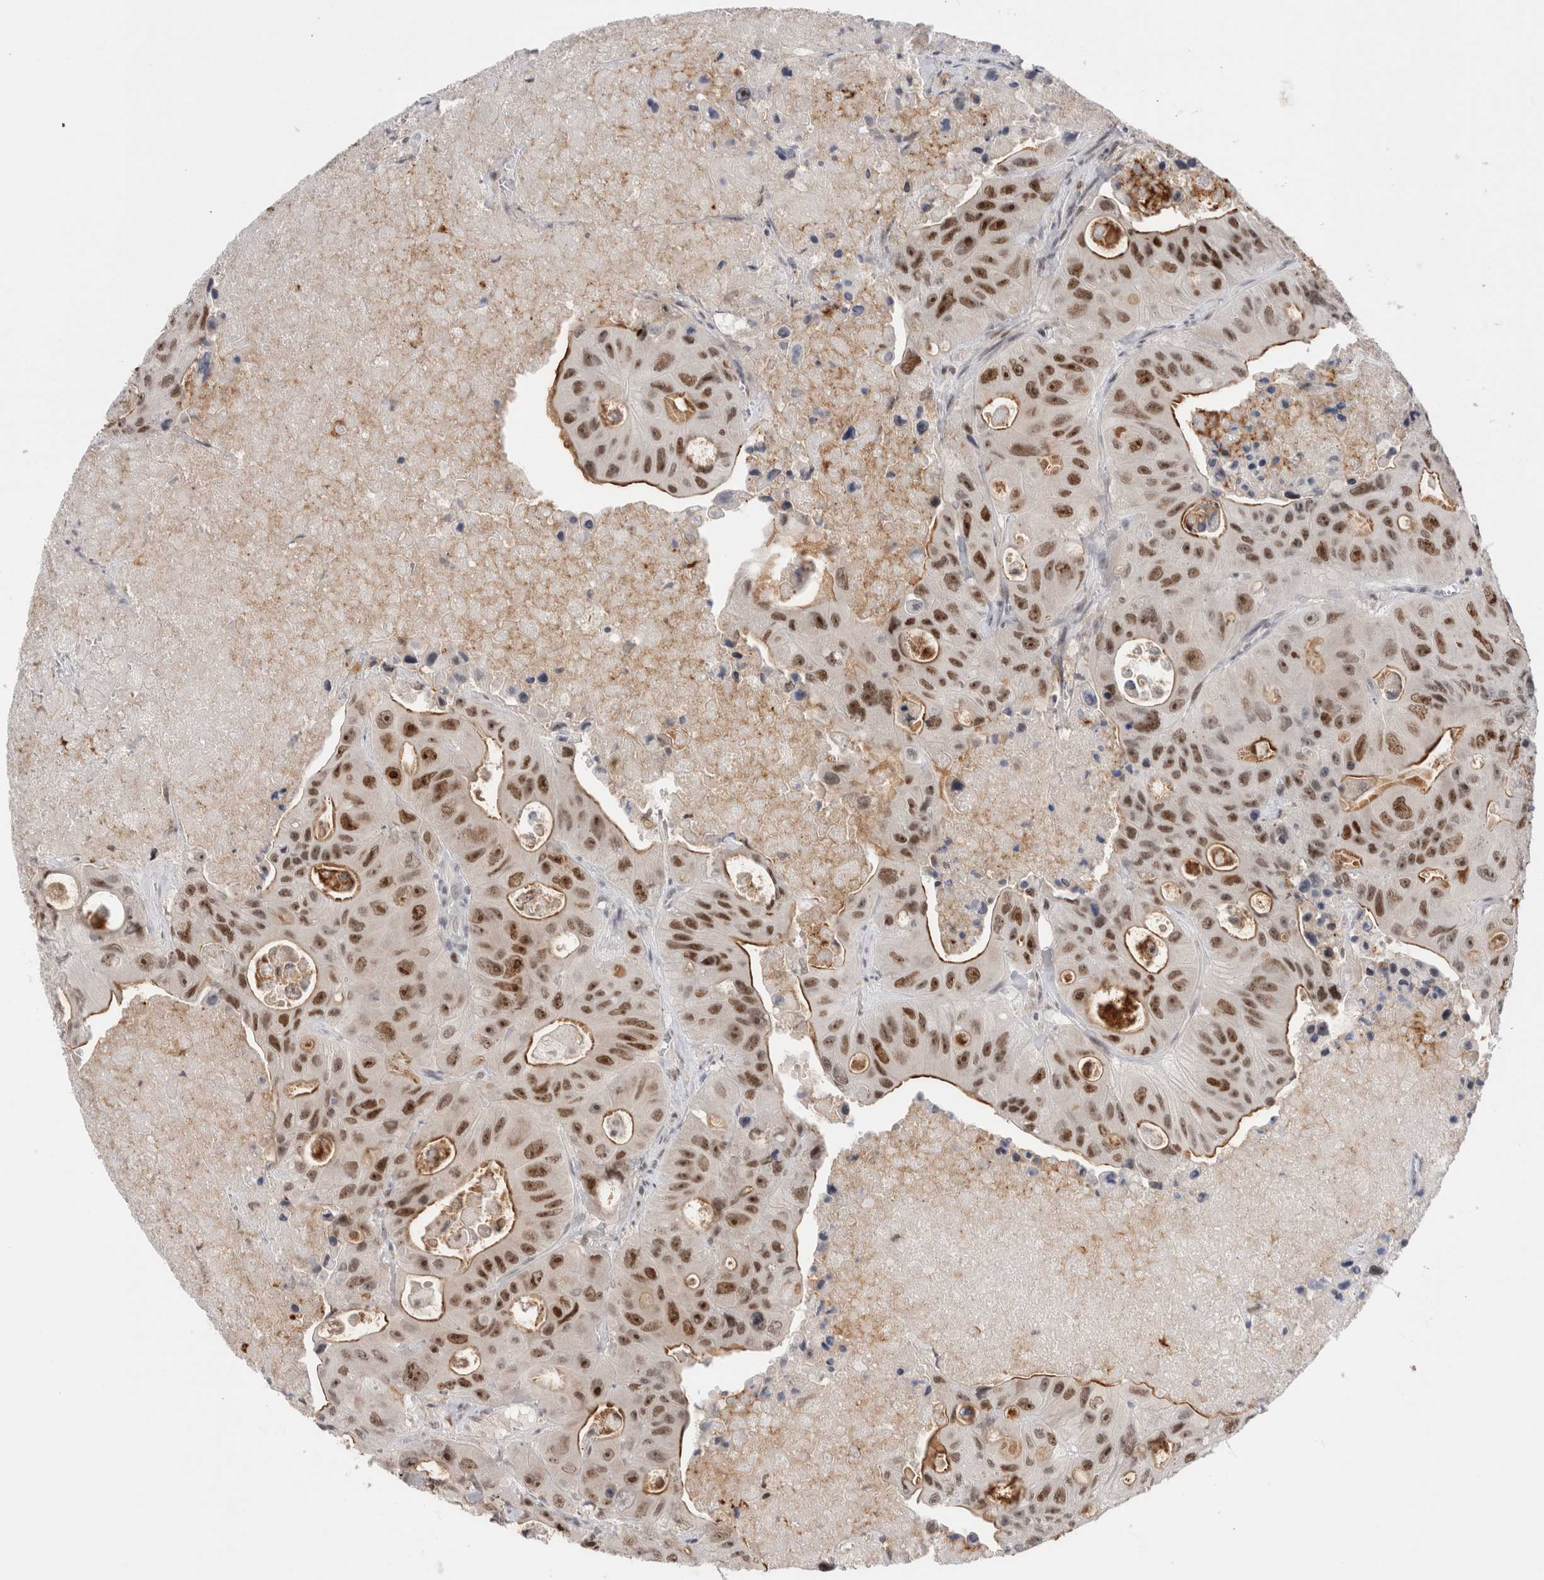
{"staining": {"intensity": "moderate", "quantity": ">75%", "location": "cytoplasmic/membranous,nuclear"}, "tissue": "colorectal cancer", "cell_type": "Tumor cells", "image_type": "cancer", "snomed": [{"axis": "morphology", "description": "Adenocarcinoma, NOS"}, {"axis": "topography", "description": "Colon"}], "caption": "Colorectal cancer (adenocarcinoma) was stained to show a protein in brown. There is medium levels of moderate cytoplasmic/membranous and nuclear expression in about >75% of tumor cells. Ihc stains the protein of interest in brown and the nuclei are stained blue.", "gene": "ZNF521", "patient": {"sex": "female", "age": 46}}